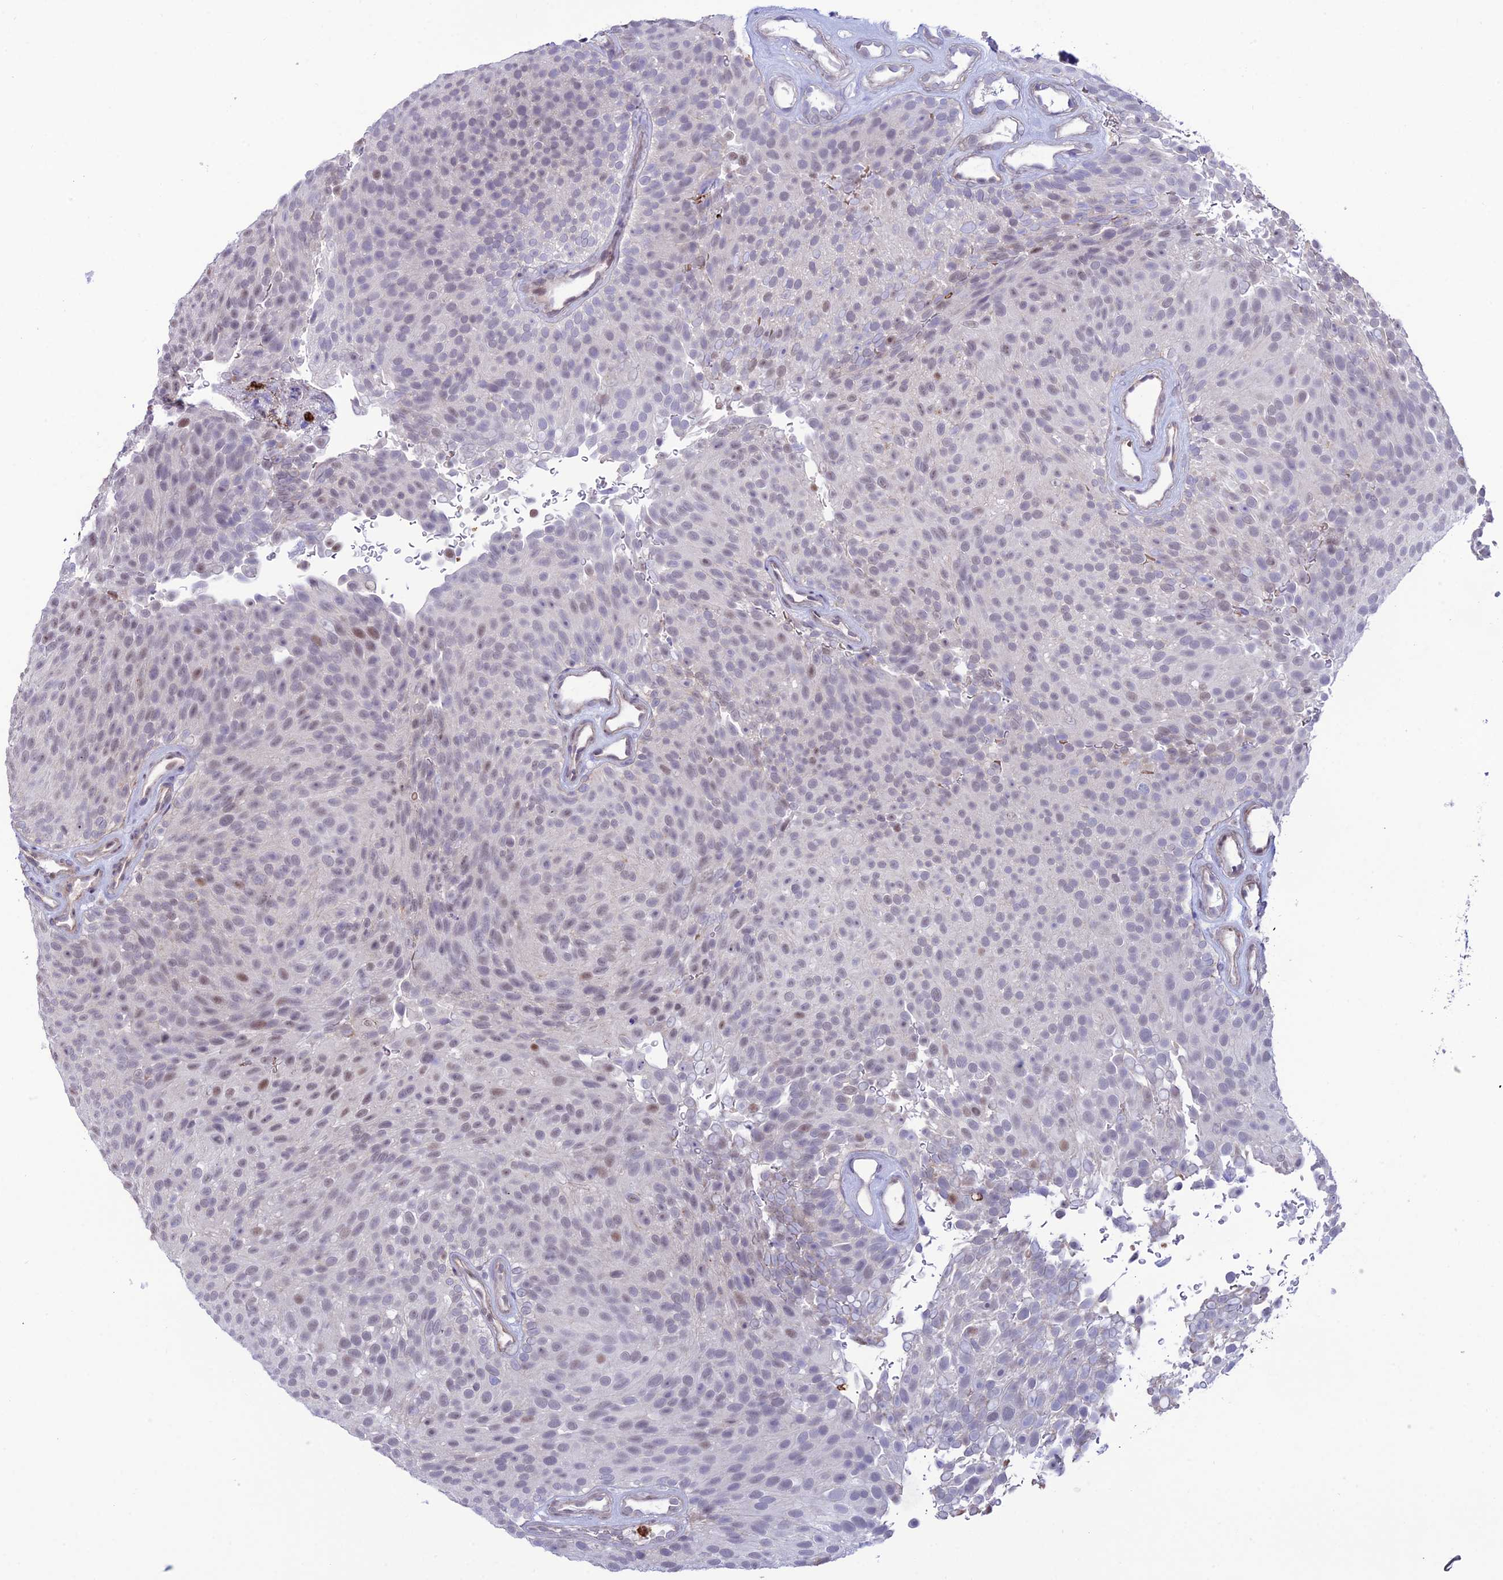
{"staining": {"intensity": "negative", "quantity": "none", "location": "none"}, "tissue": "urothelial cancer", "cell_type": "Tumor cells", "image_type": "cancer", "snomed": [{"axis": "morphology", "description": "Urothelial carcinoma, Low grade"}, {"axis": "topography", "description": "Urinary bladder"}], "caption": "Immunohistochemistry of urothelial cancer reveals no expression in tumor cells.", "gene": "COL6A6", "patient": {"sex": "male", "age": 78}}